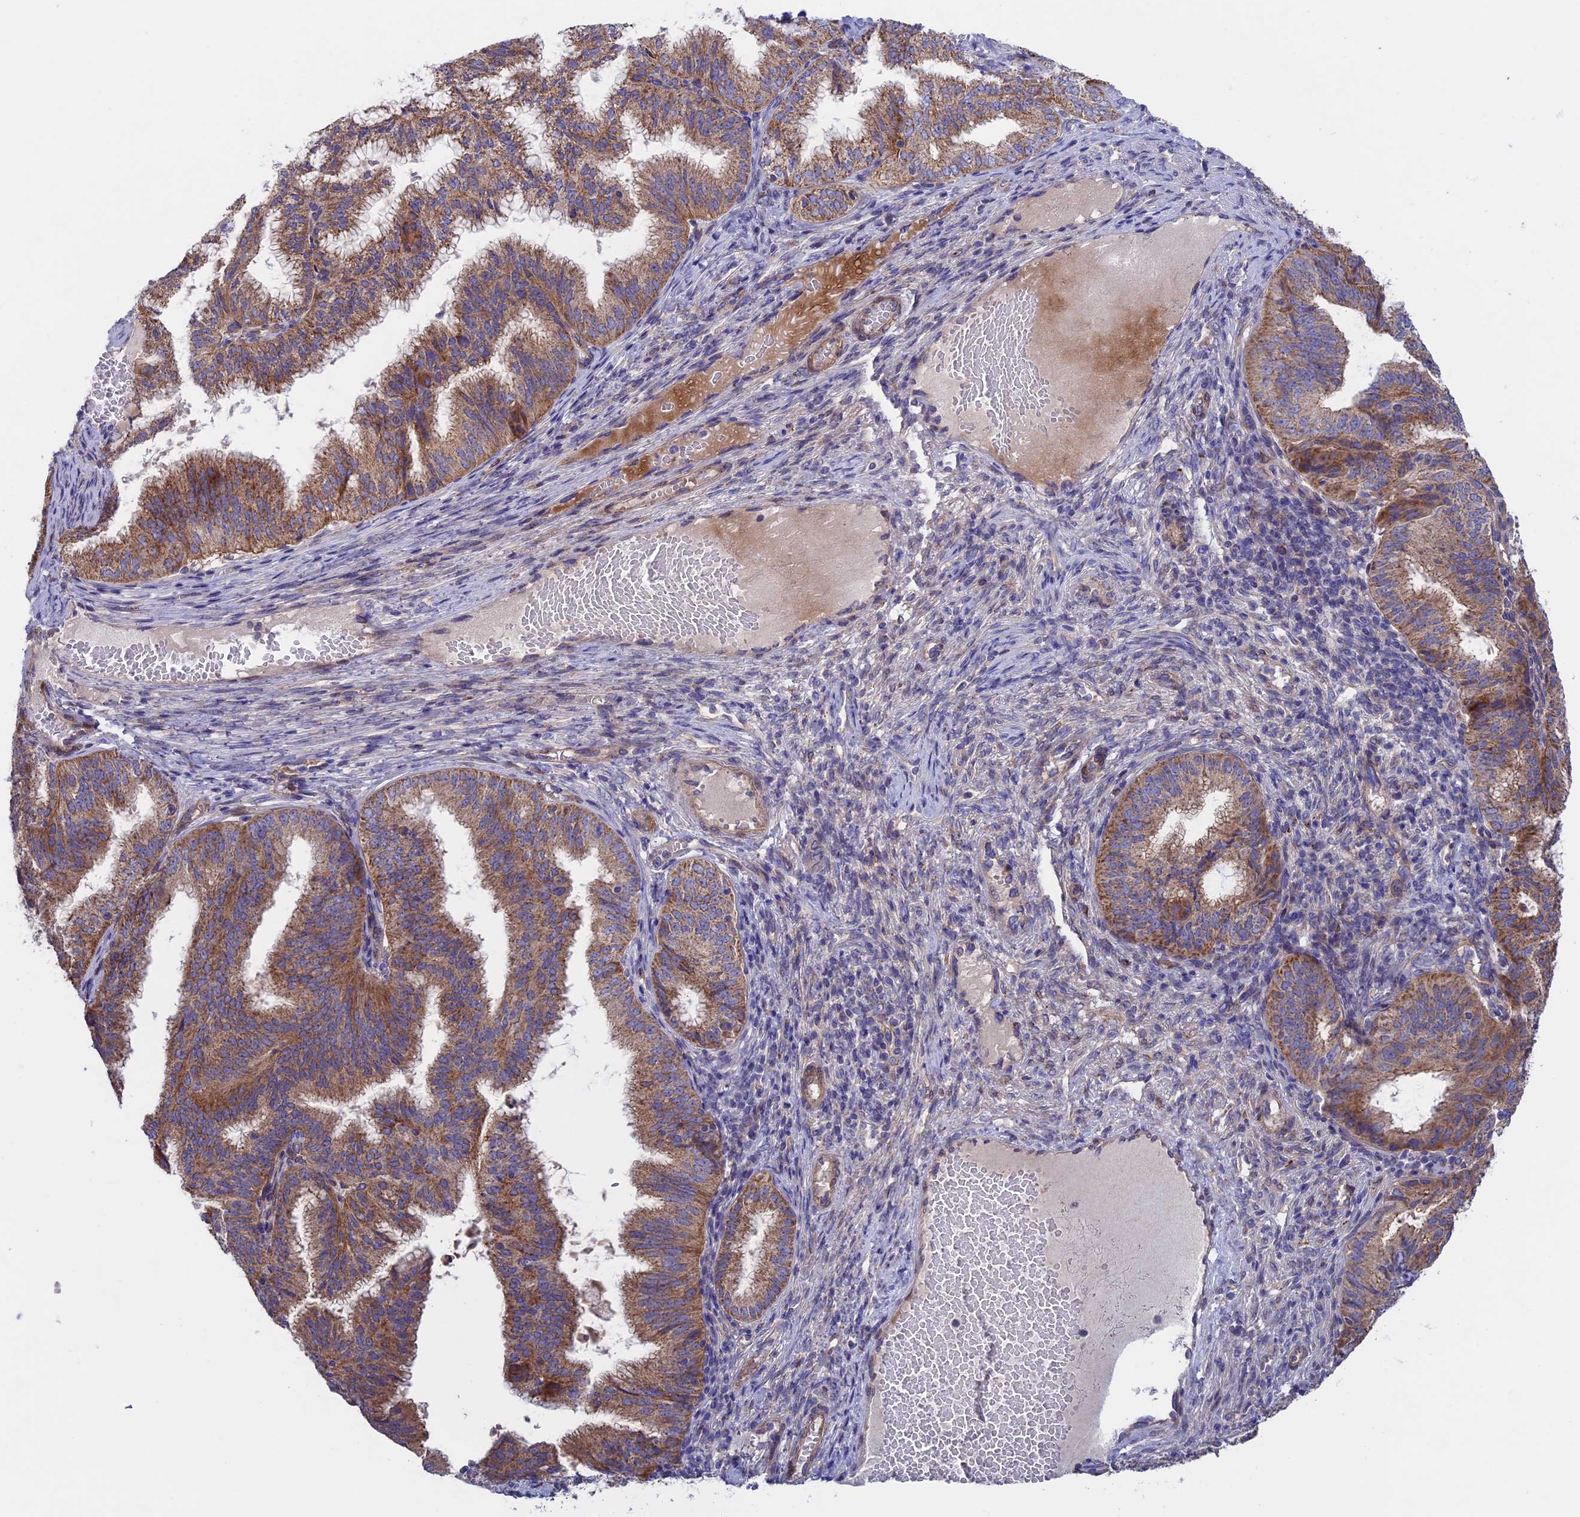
{"staining": {"intensity": "moderate", "quantity": ">75%", "location": "cytoplasmic/membranous"}, "tissue": "endometrial cancer", "cell_type": "Tumor cells", "image_type": "cancer", "snomed": [{"axis": "morphology", "description": "Adenocarcinoma, NOS"}, {"axis": "topography", "description": "Endometrium"}], "caption": "About >75% of tumor cells in human endometrial cancer (adenocarcinoma) demonstrate moderate cytoplasmic/membranous protein expression as visualized by brown immunohistochemical staining.", "gene": "ETFDH", "patient": {"sex": "female", "age": 49}}